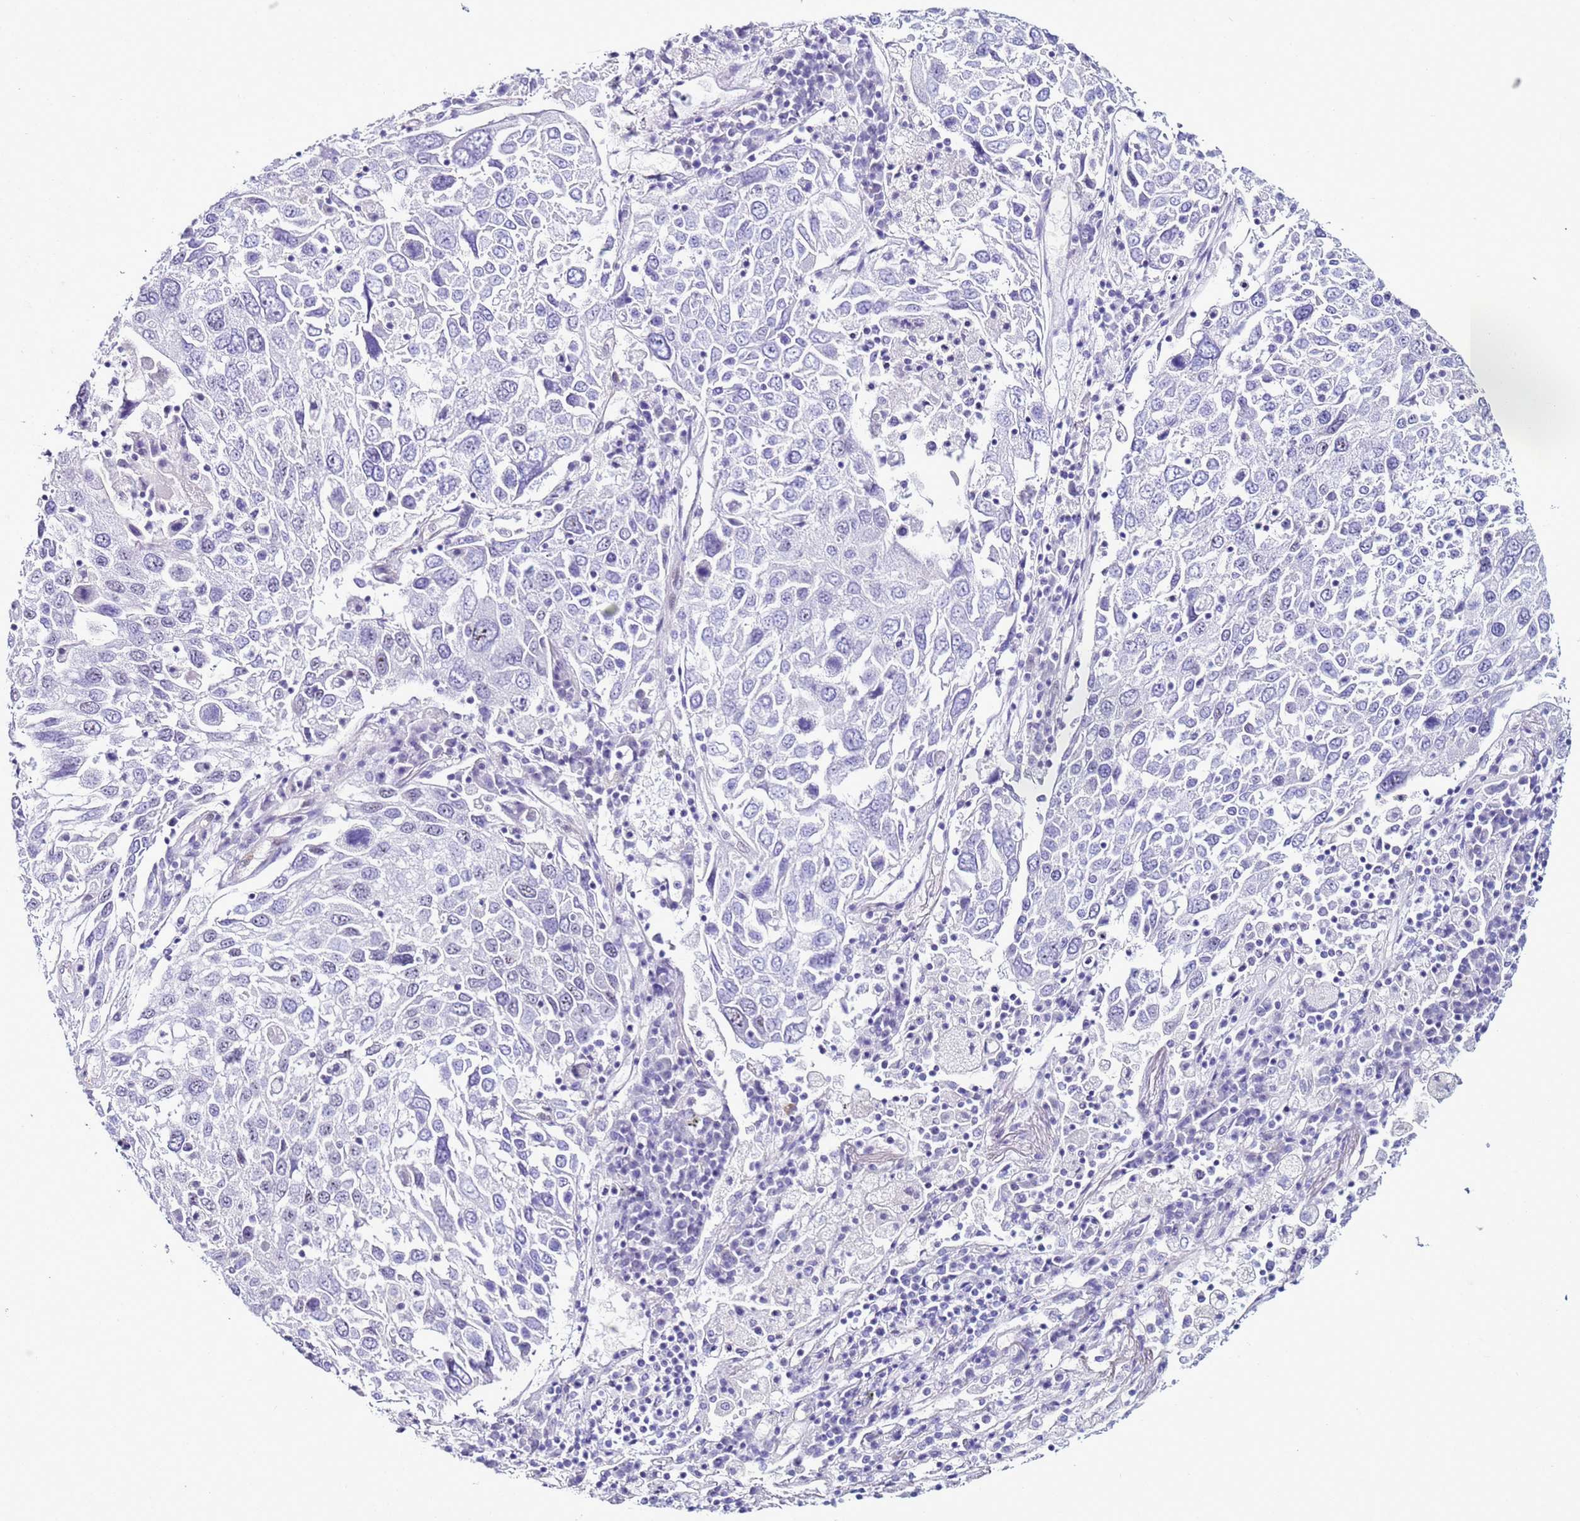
{"staining": {"intensity": "negative", "quantity": "none", "location": "none"}, "tissue": "lung cancer", "cell_type": "Tumor cells", "image_type": "cancer", "snomed": [{"axis": "morphology", "description": "Squamous cell carcinoma, NOS"}, {"axis": "topography", "description": "Lung"}], "caption": "An image of human lung cancer (squamous cell carcinoma) is negative for staining in tumor cells.", "gene": "LRRC10B", "patient": {"sex": "male", "age": 65}}